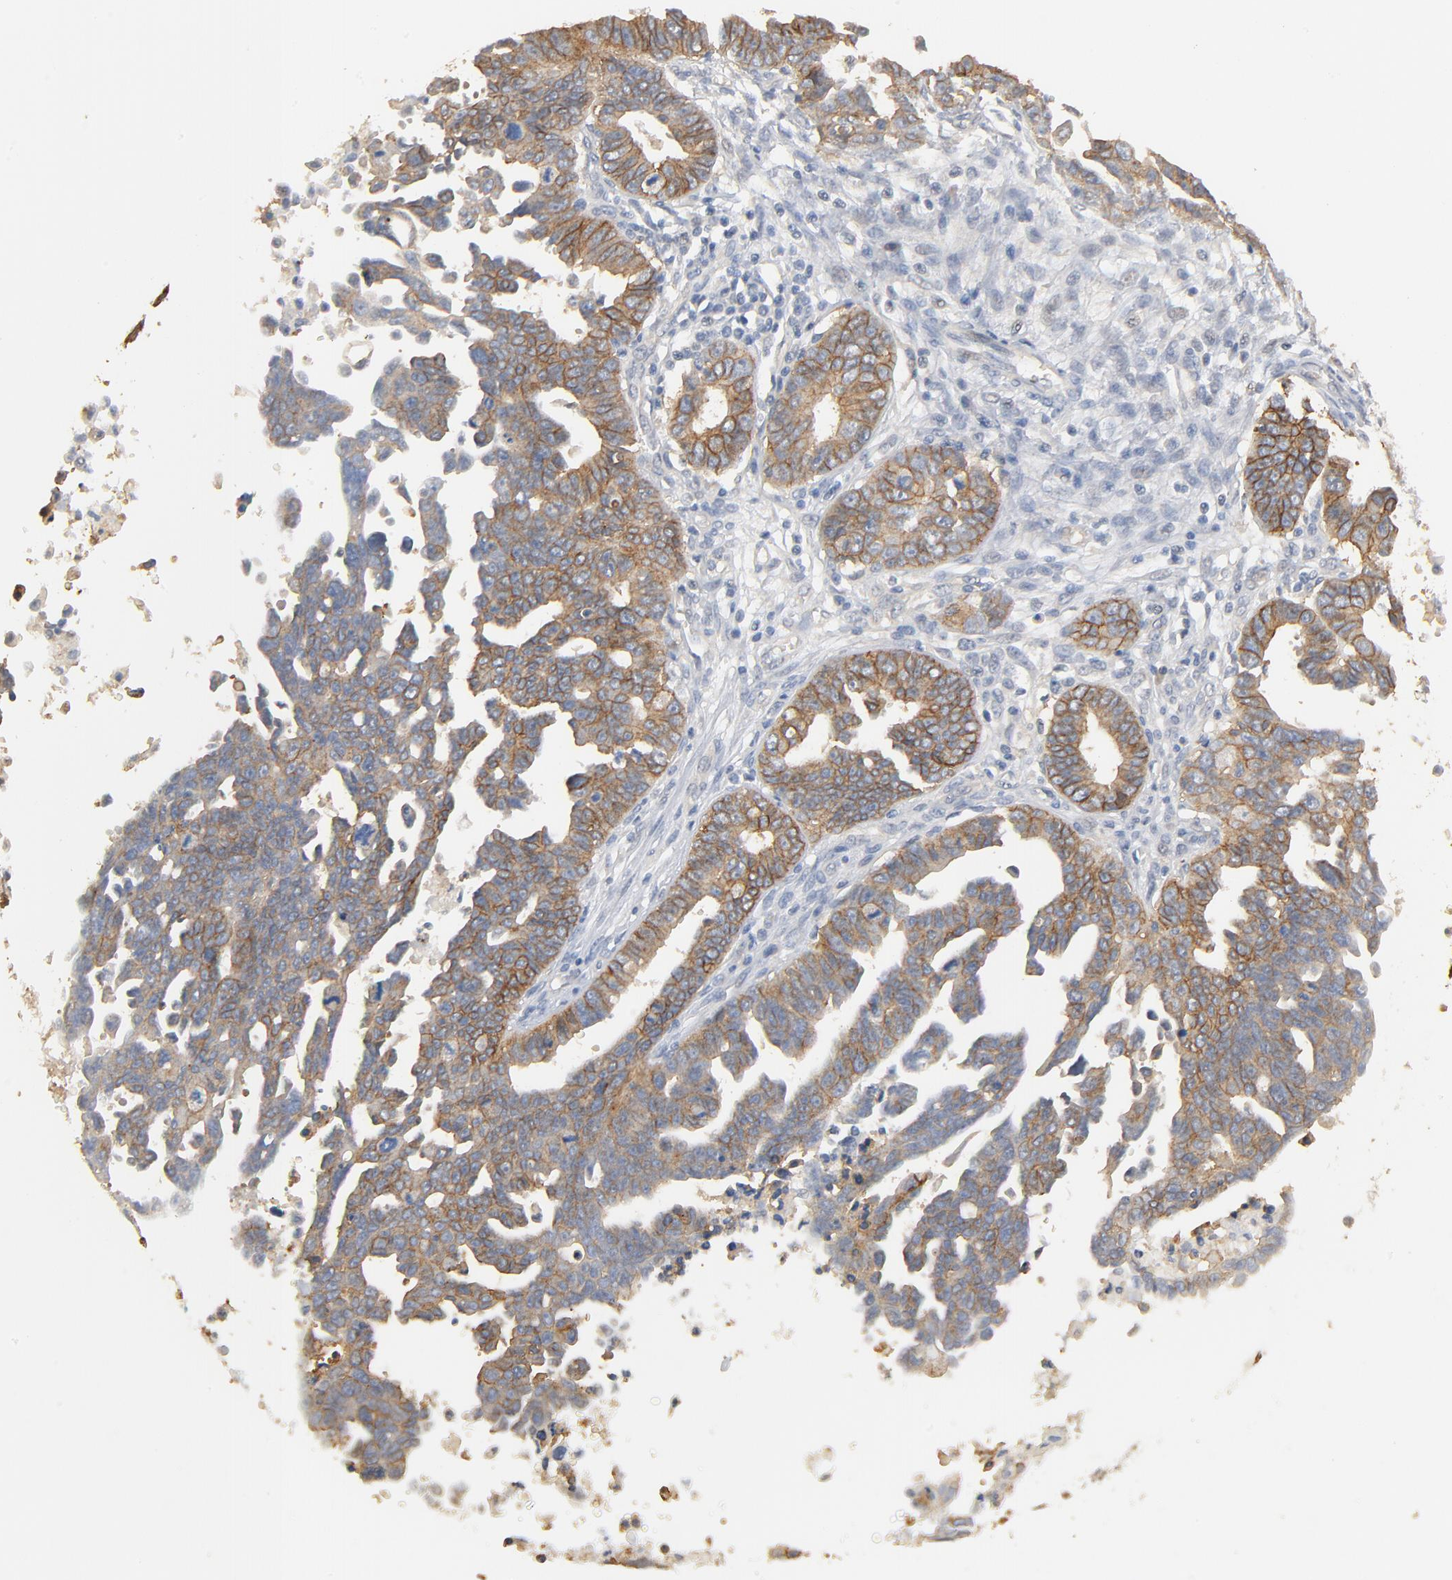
{"staining": {"intensity": "moderate", "quantity": ">75%", "location": "cytoplasmic/membranous"}, "tissue": "ovarian cancer", "cell_type": "Tumor cells", "image_type": "cancer", "snomed": [{"axis": "morphology", "description": "Carcinoma, endometroid"}, {"axis": "morphology", "description": "Cystadenocarcinoma, serous, NOS"}, {"axis": "topography", "description": "Ovary"}], "caption": "Ovarian cancer stained with a brown dye reveals moderate cytoplasmic/membranous positive expression in about >75% of tumor cells.", "gene": "EPCAM", "patient": {"sex": "female", "age": 45}}